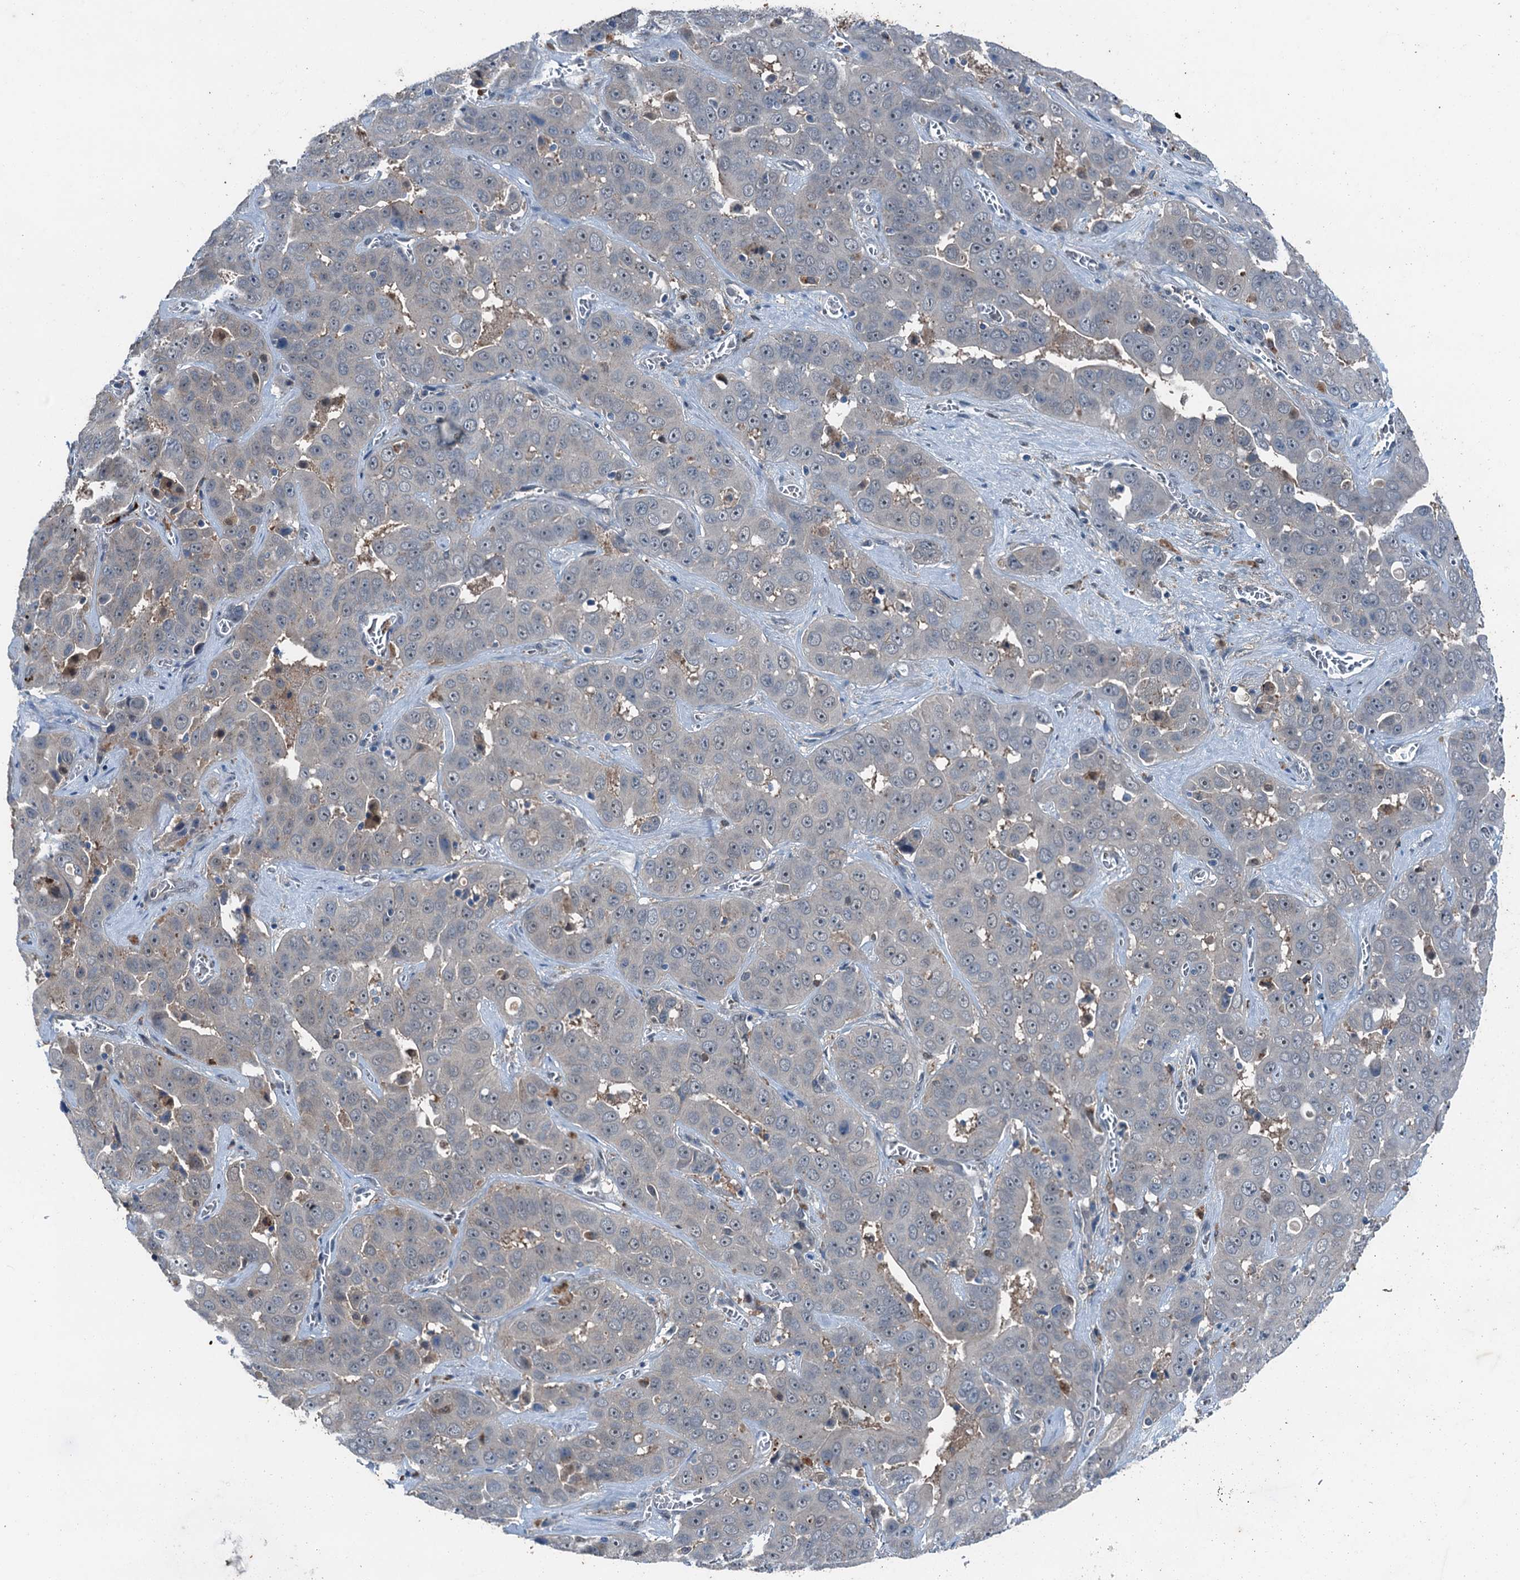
{"staining": {"intensity": "negative", "quantity": "none", "location": "none"}, "tissue": "liver cancer", "cell_type": "Tumor cells", "image_type": "cancer", "snomed": [{"axis": "morphology", "description": "Cholangiocarcinoma"}, {"axis": "topography", "description": "Liver"}], "caption": "Tumor cells are negative for brown protein staining in liver cancer (cholangiocarcinoma).", "gene": "RNH1", "patient": {"sex": "female", "age": 52}}